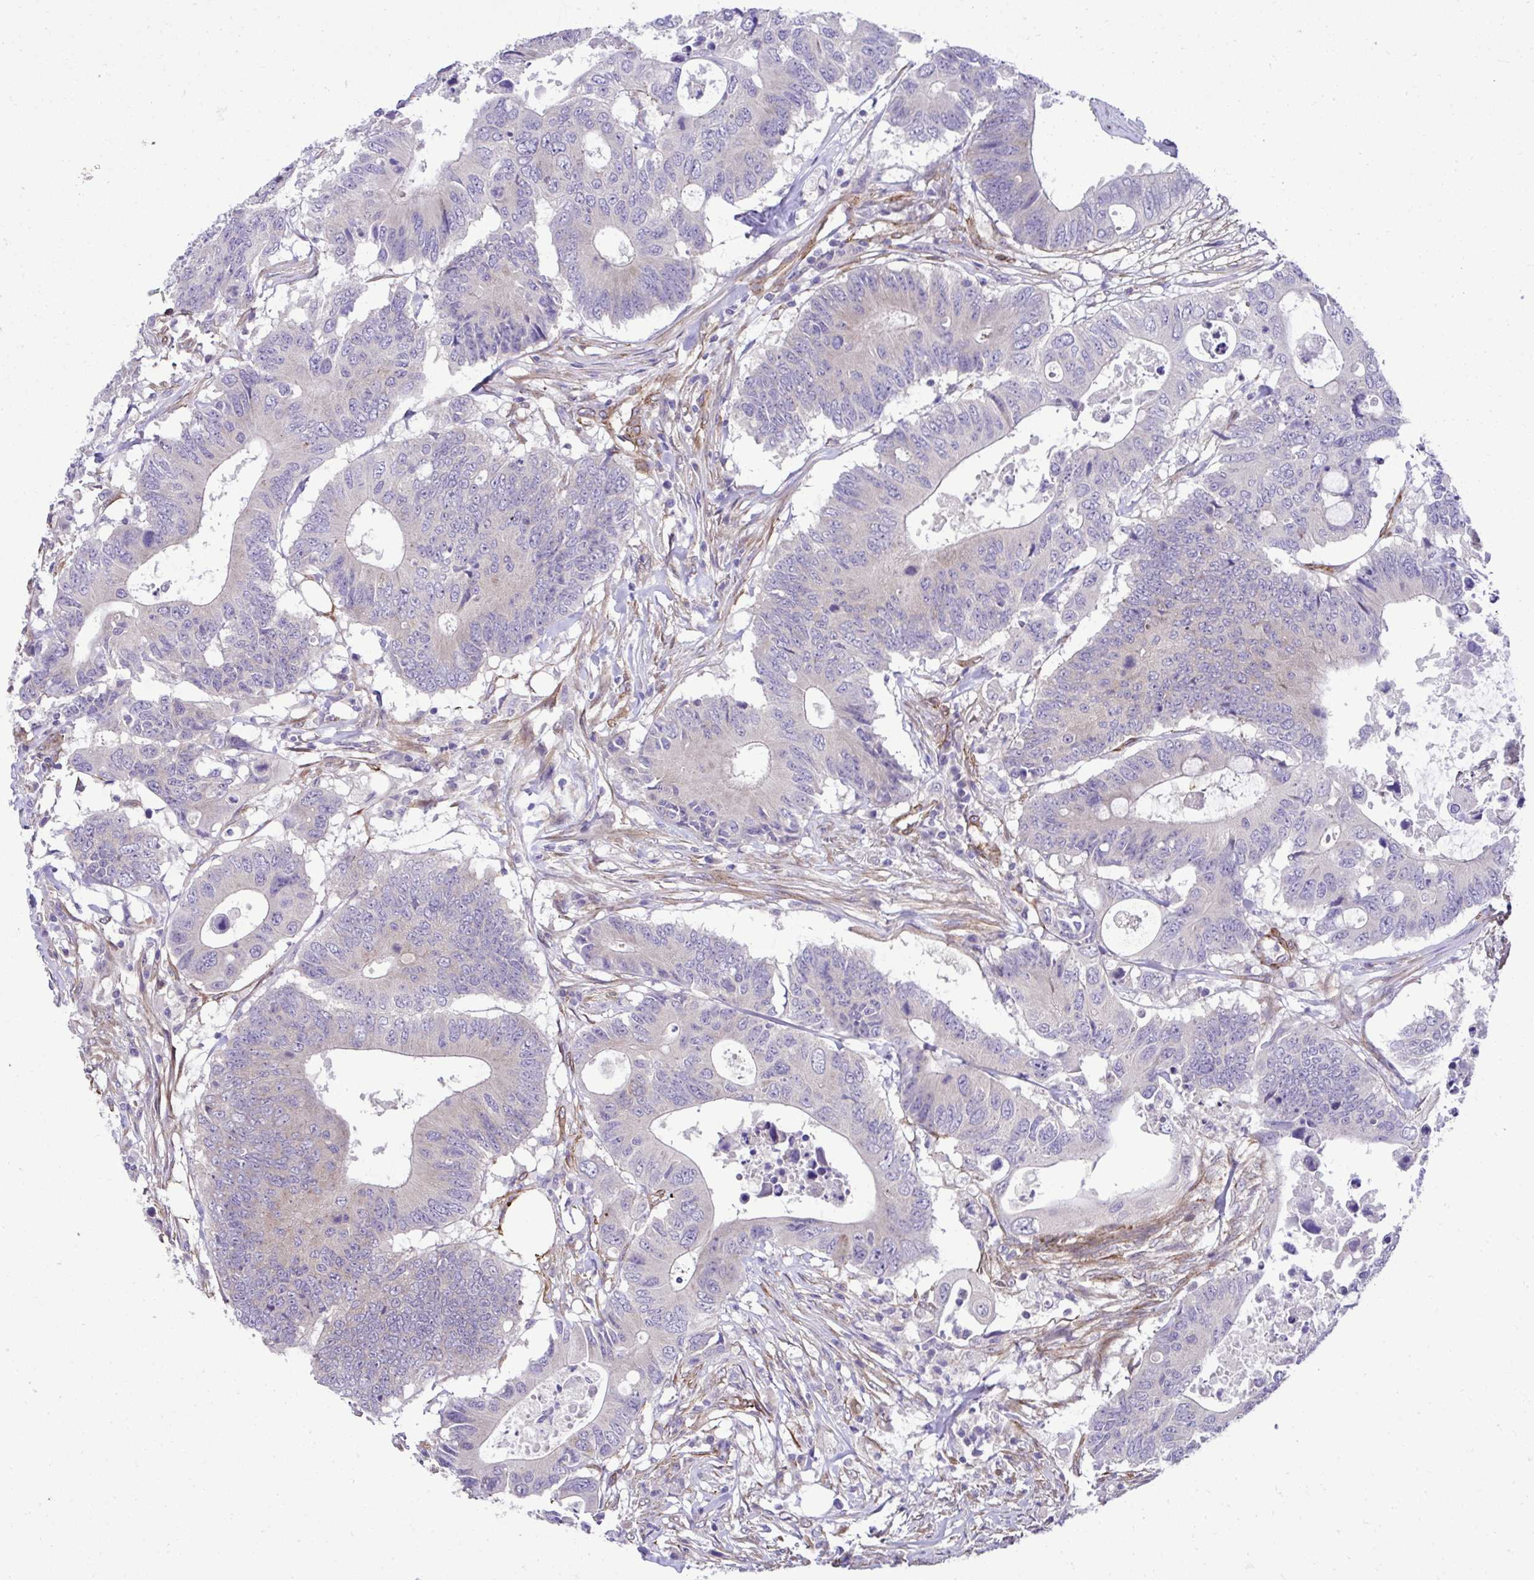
{"staining": {"intensity": "negative", "quantity": "none", "location": "none"}, "tissue": "colorectal cancer", "cell_type": "Tumor cells", "image_type": "cancer", "snomed": [{"axis": "morphology", "description": "Adenocarcinoma, NOS"}, {"axis": "topography", "description": "Colon"}], "caption": "This is an IHC micrograph of human colorectal cancer. There is no expression in tumor cells.", "gene": "TRIM52", "patient": {"sex": "male", "age": 71}}